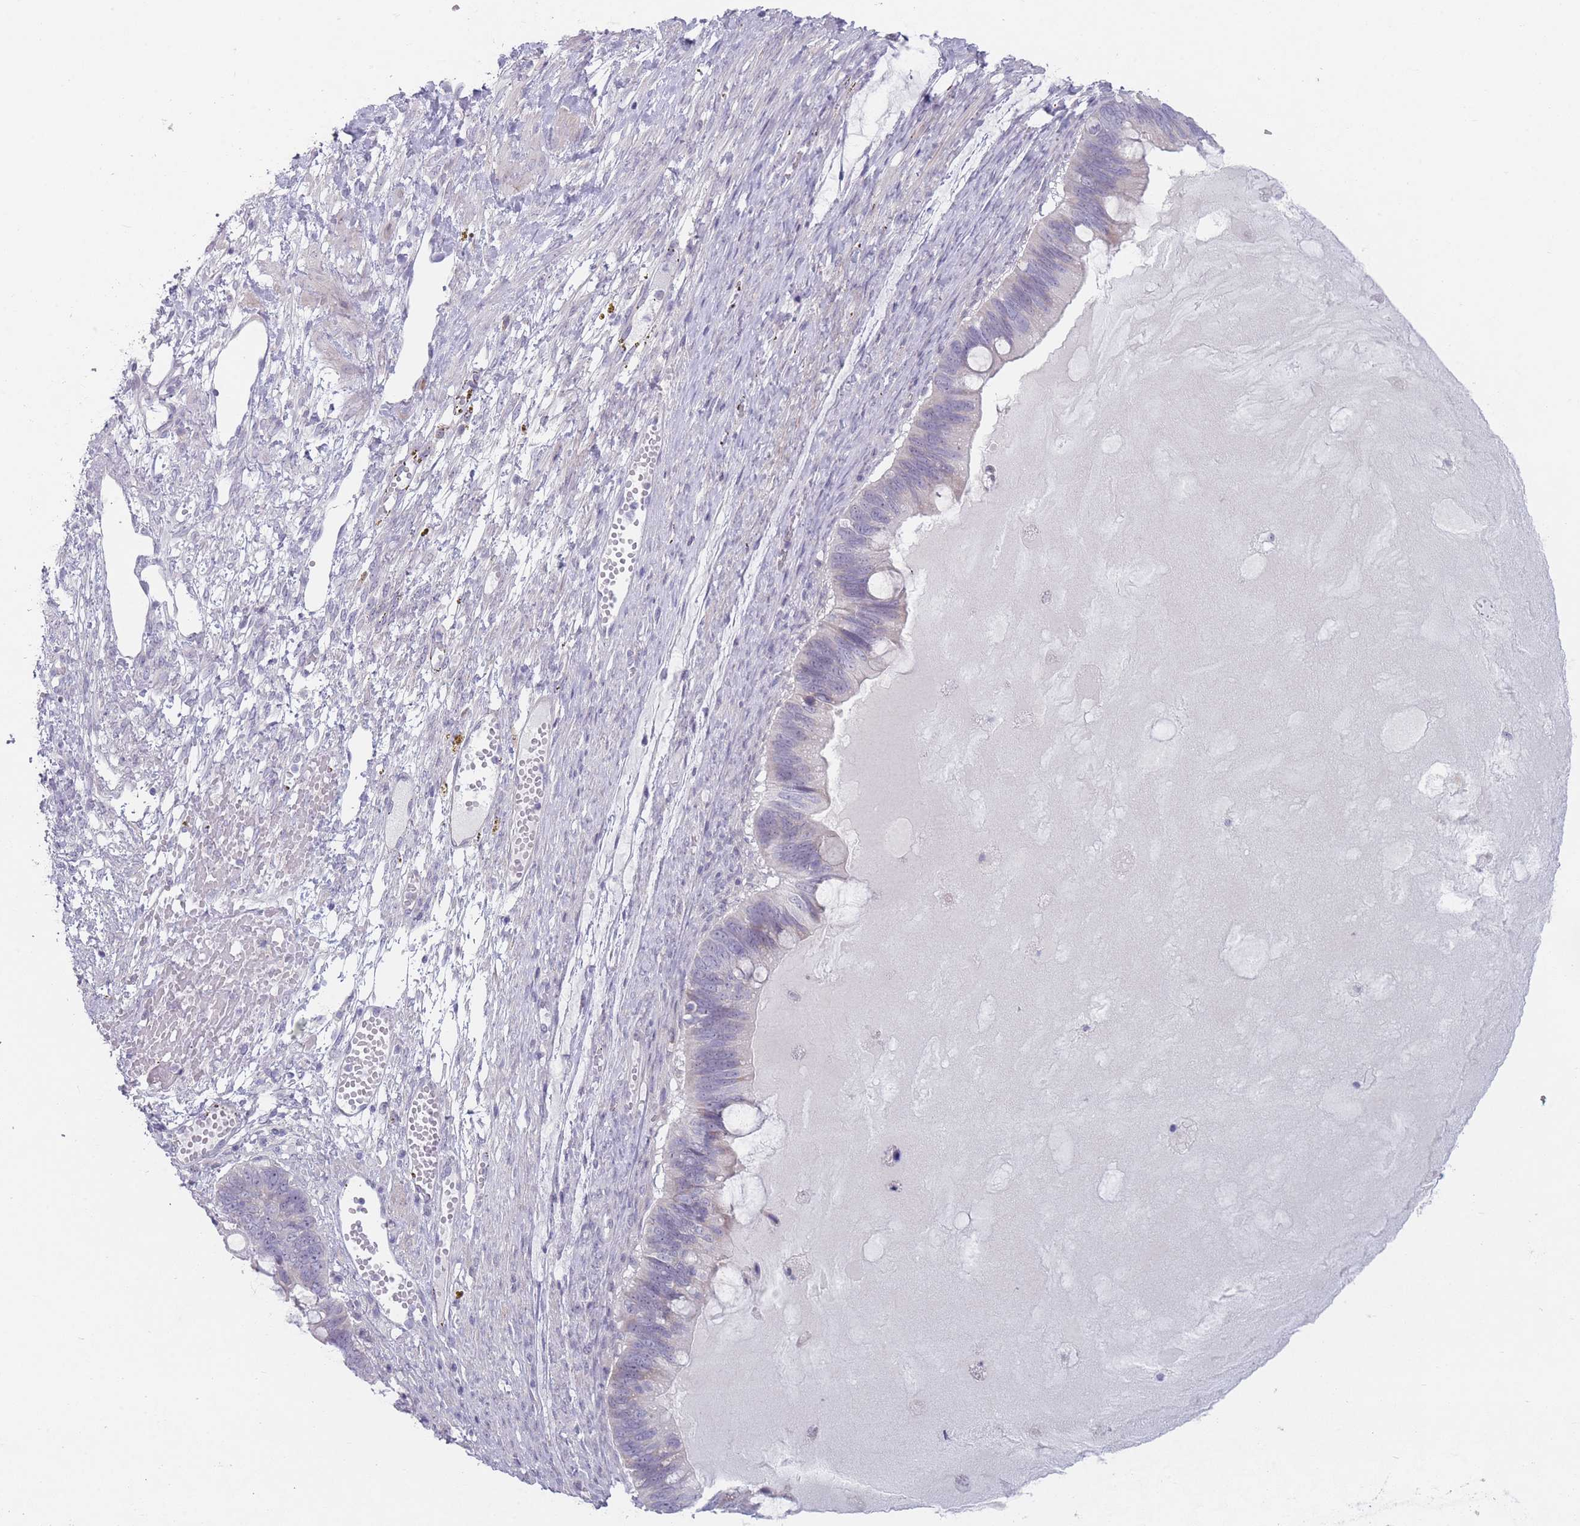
{"staining": {"intensity": "negative", "quantity": "none", "location": "none"}, "tissue": "ovarian cancer", "cell_type": "Tumor cells", "image_type": "cancer", "snomed": [{"axis": "morphology", "description": "Cystadenocarcinoma, mucinous, NOS"}, {"axis": "topography", "description": "Ovary"}], "caption": "Immunohistochemistry micrograph of human mucinous cystadenocarcinoma (ovarian) stained for a protein (brown), which displays no positivity in tumor cells. (Stains: DAB immunohistochemistry (IHC) with hematoxylin counter stain, Microscopy: brightfield microscopy at high magnification).", "gene": "PAIP2B", "patient": {"sex": "female", "age": 61}}